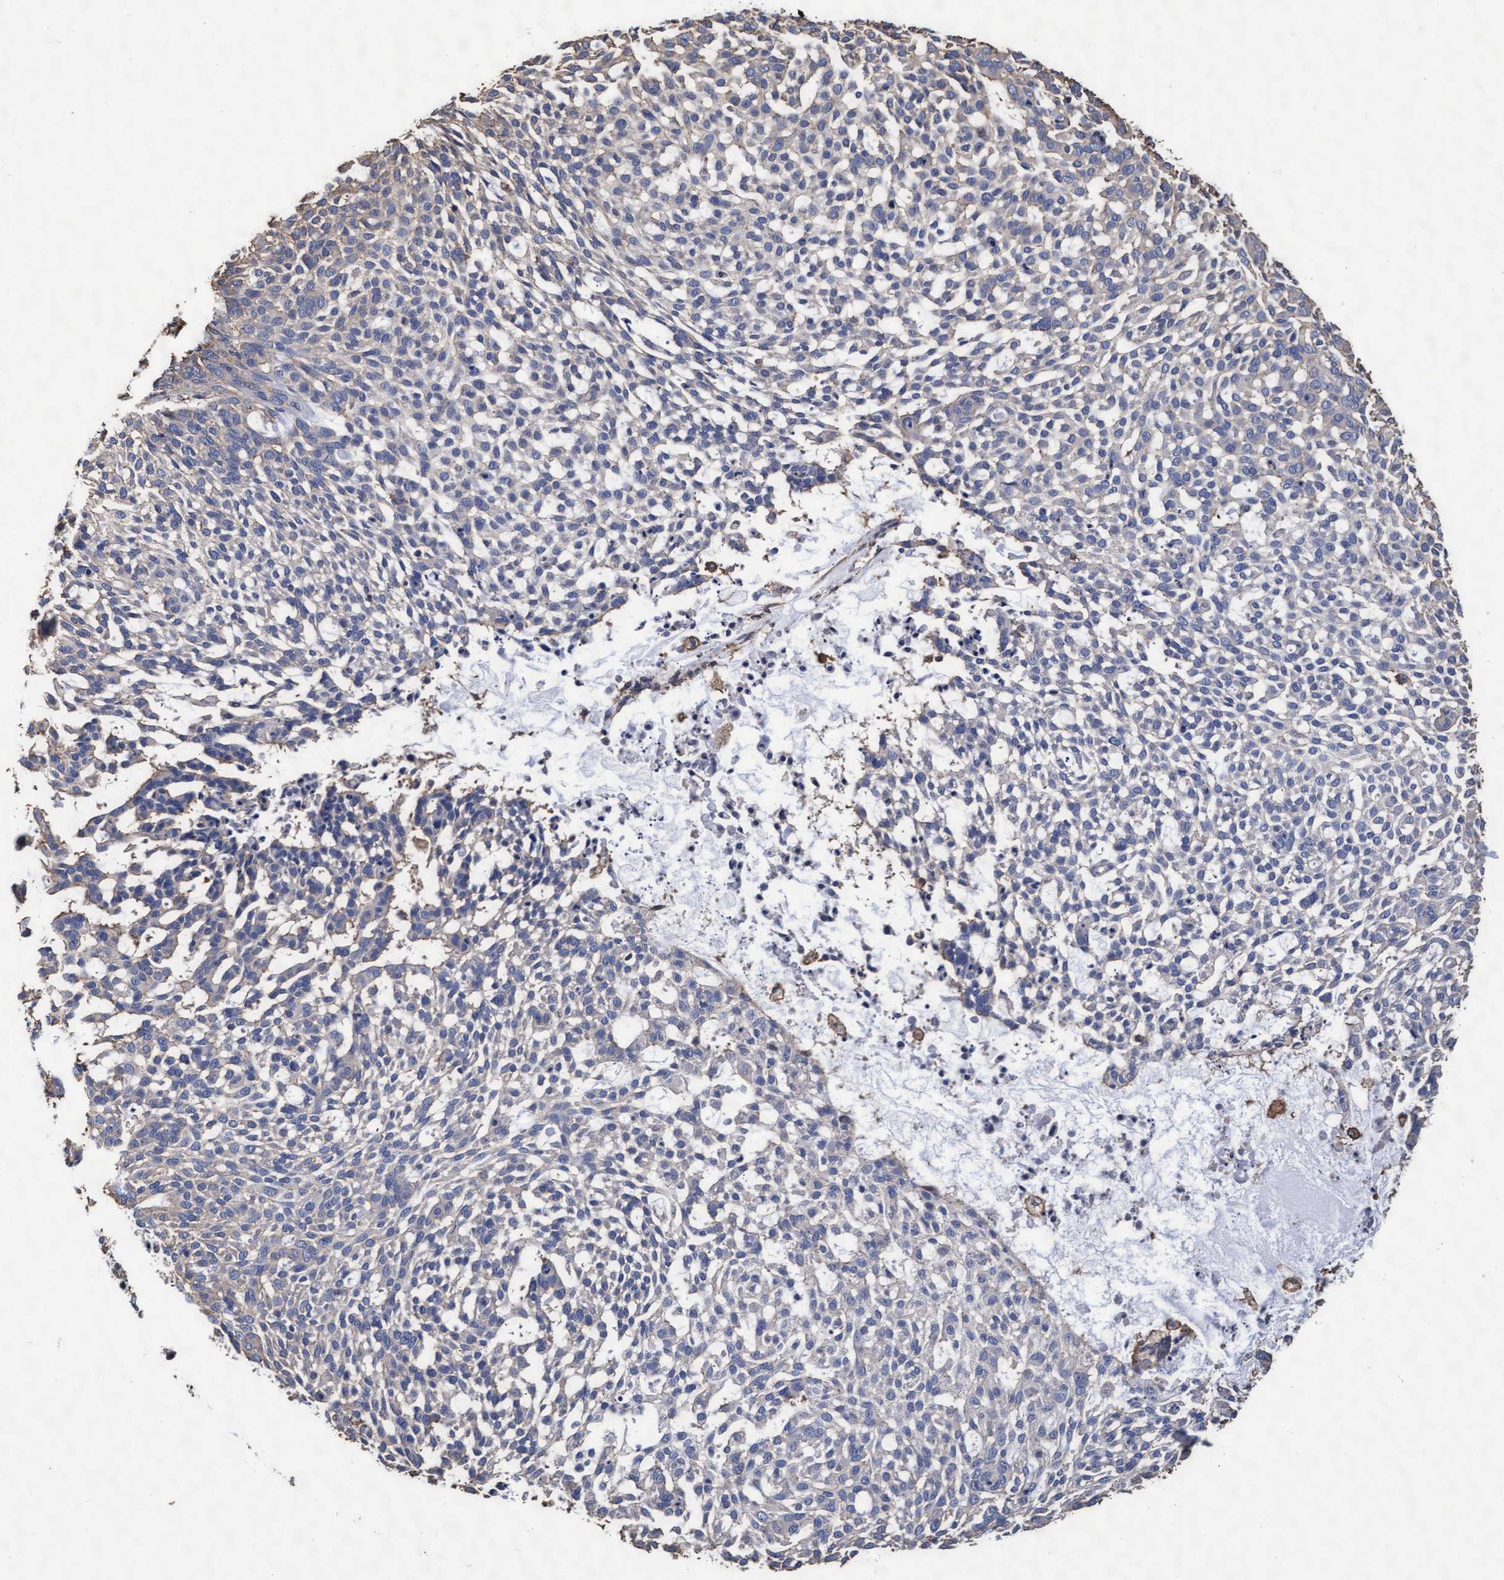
{"staining": {"intensity": "negative", "quantity": "none", "location": "none"}, "tissue": "skin cancer", "cell_type": "Tumor cells", "image_type": "cancer", "snomed": [{"axis": "morphology", "description": "Basal cell carcinoma"}, {"axis": "topography", "description": "Skin"}], "caption": "The image displays no significant staining in tumor cells of skin basal cell carcinoma.", "gene": "GRHPR", "patient": {"sex": "female", "age": 64}}